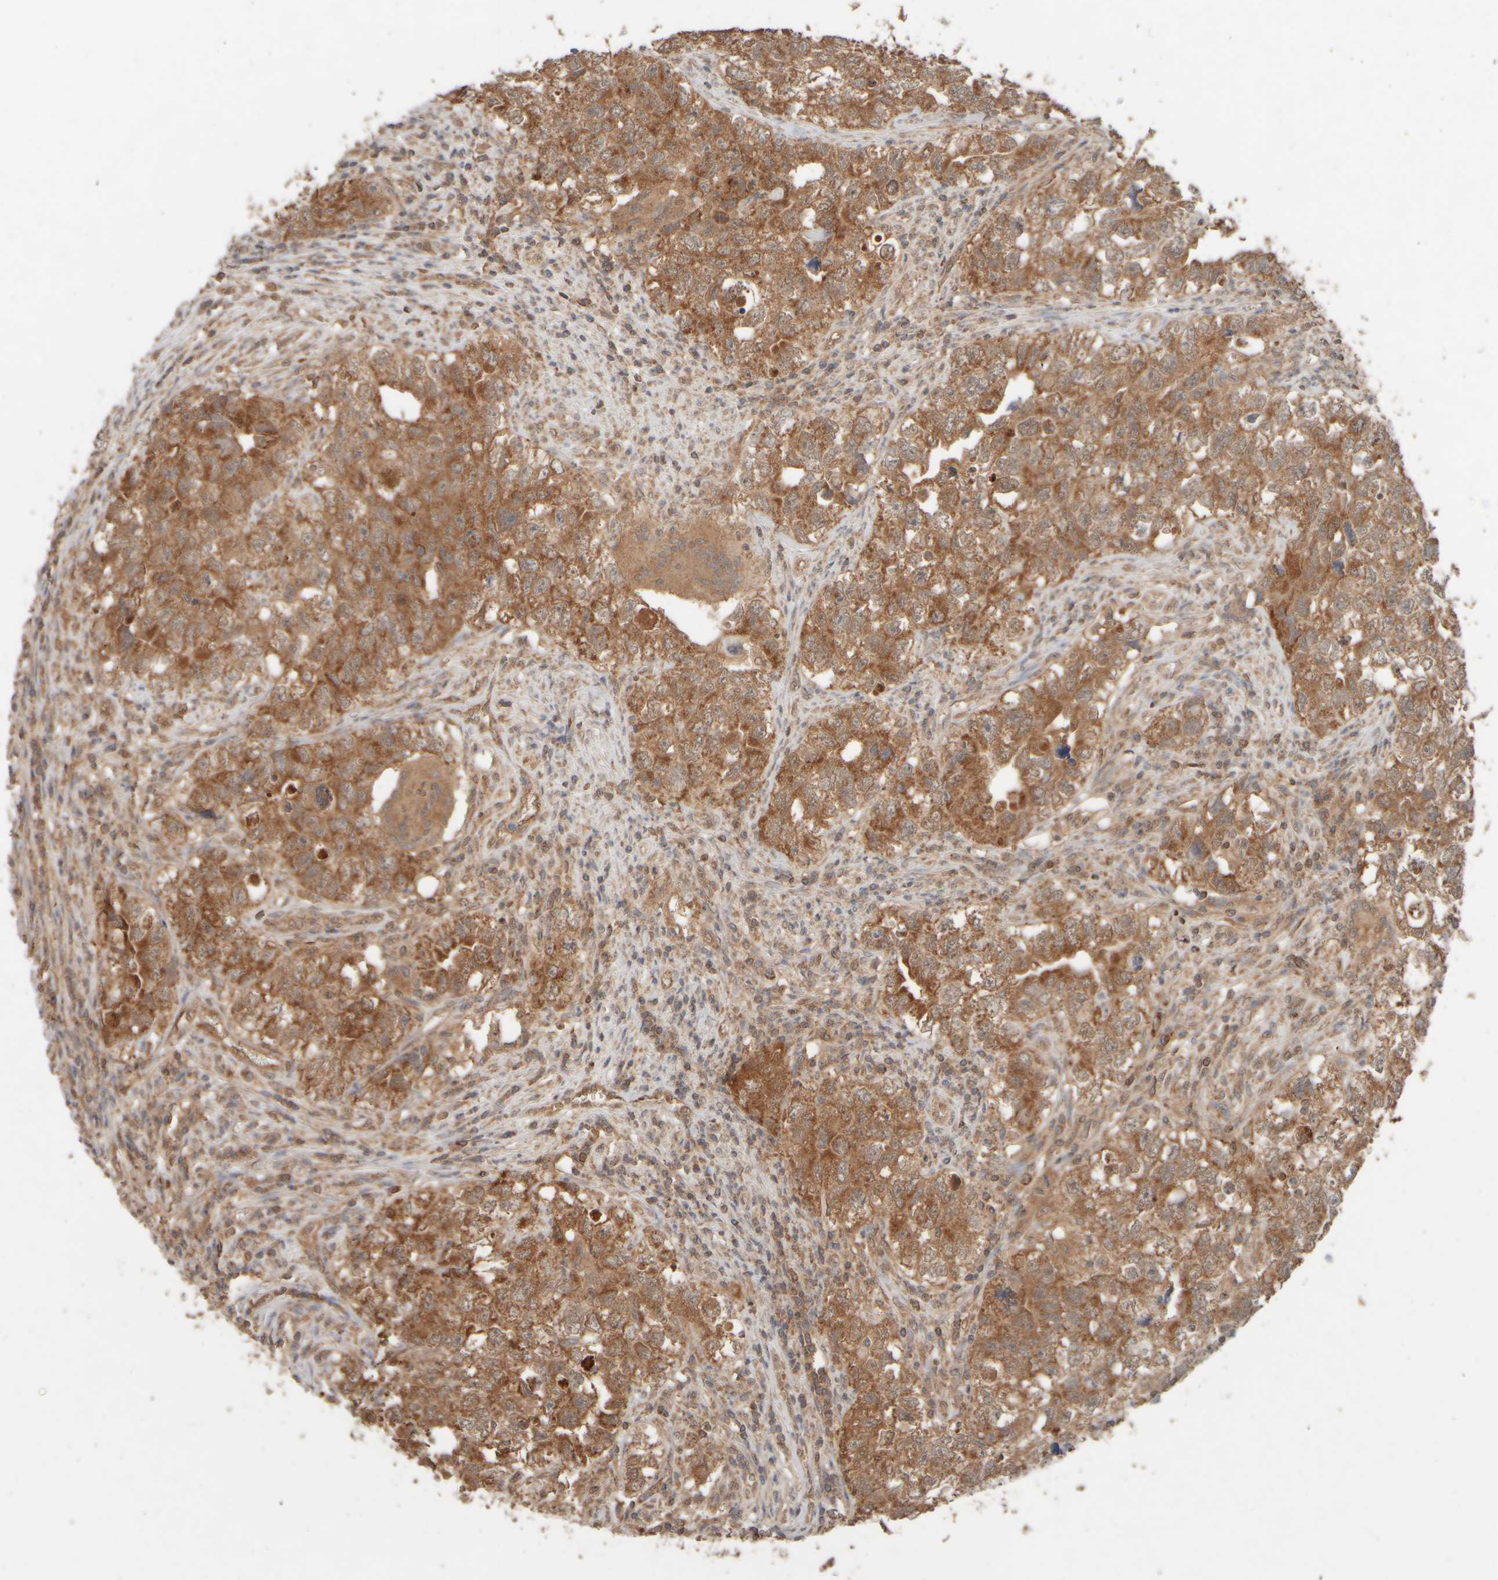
{"staining": {"intensity": "strong", "quantity": "25%-75%", "location": "cytoplasmic/membranous"}, "tissue": "testis cancer", "cell_type": "Tumor cells", "image_type": "cancer", "snomed": [{"axis": "morphology", "description": "Seminoma, NOS"}, {"axis": "morphology", "description": "Carcinoma, Embryonal, NOS"}, {"axis": "topography", "description": "Testis"}], "caption": "The immunohistochemical stain shows strong cytoplasmic/membranous expression in tumor cells of testis seminoma tissue.", "gene": "EIF2B3", "patient": {"sex": "male", "age": 43}}